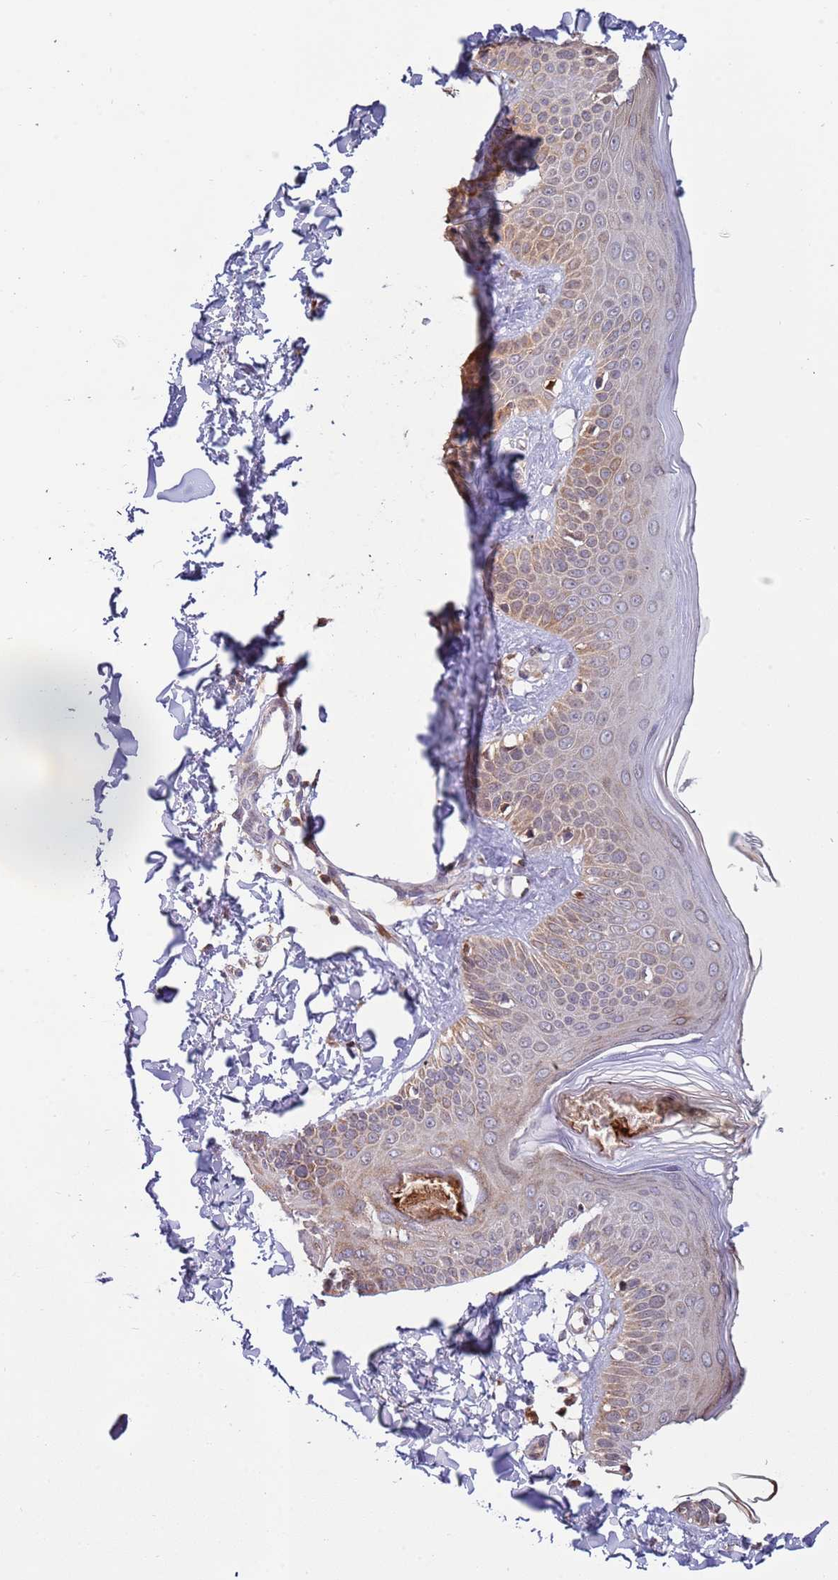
{"staining": {"intensity": "moderate", "quantity": ">75%", "location": "cytoplasmic/membranous"}, "tissue": "skin", "cell_type": "Fibroblasts", "image_type": "normal", "snomed": [{"axis": "morphology", "description": "Normal tissue, NOS"}, {"axis": "topography", "description": "Skin"}], "caption": "Human skin stained for a protein (brown) demonstrates moderate cytoplasmic/membranous positive staining in approximately >75% of fibroblasts.", "gene": "RCOR2", "patient": {"sex": "male", "age": 52}}